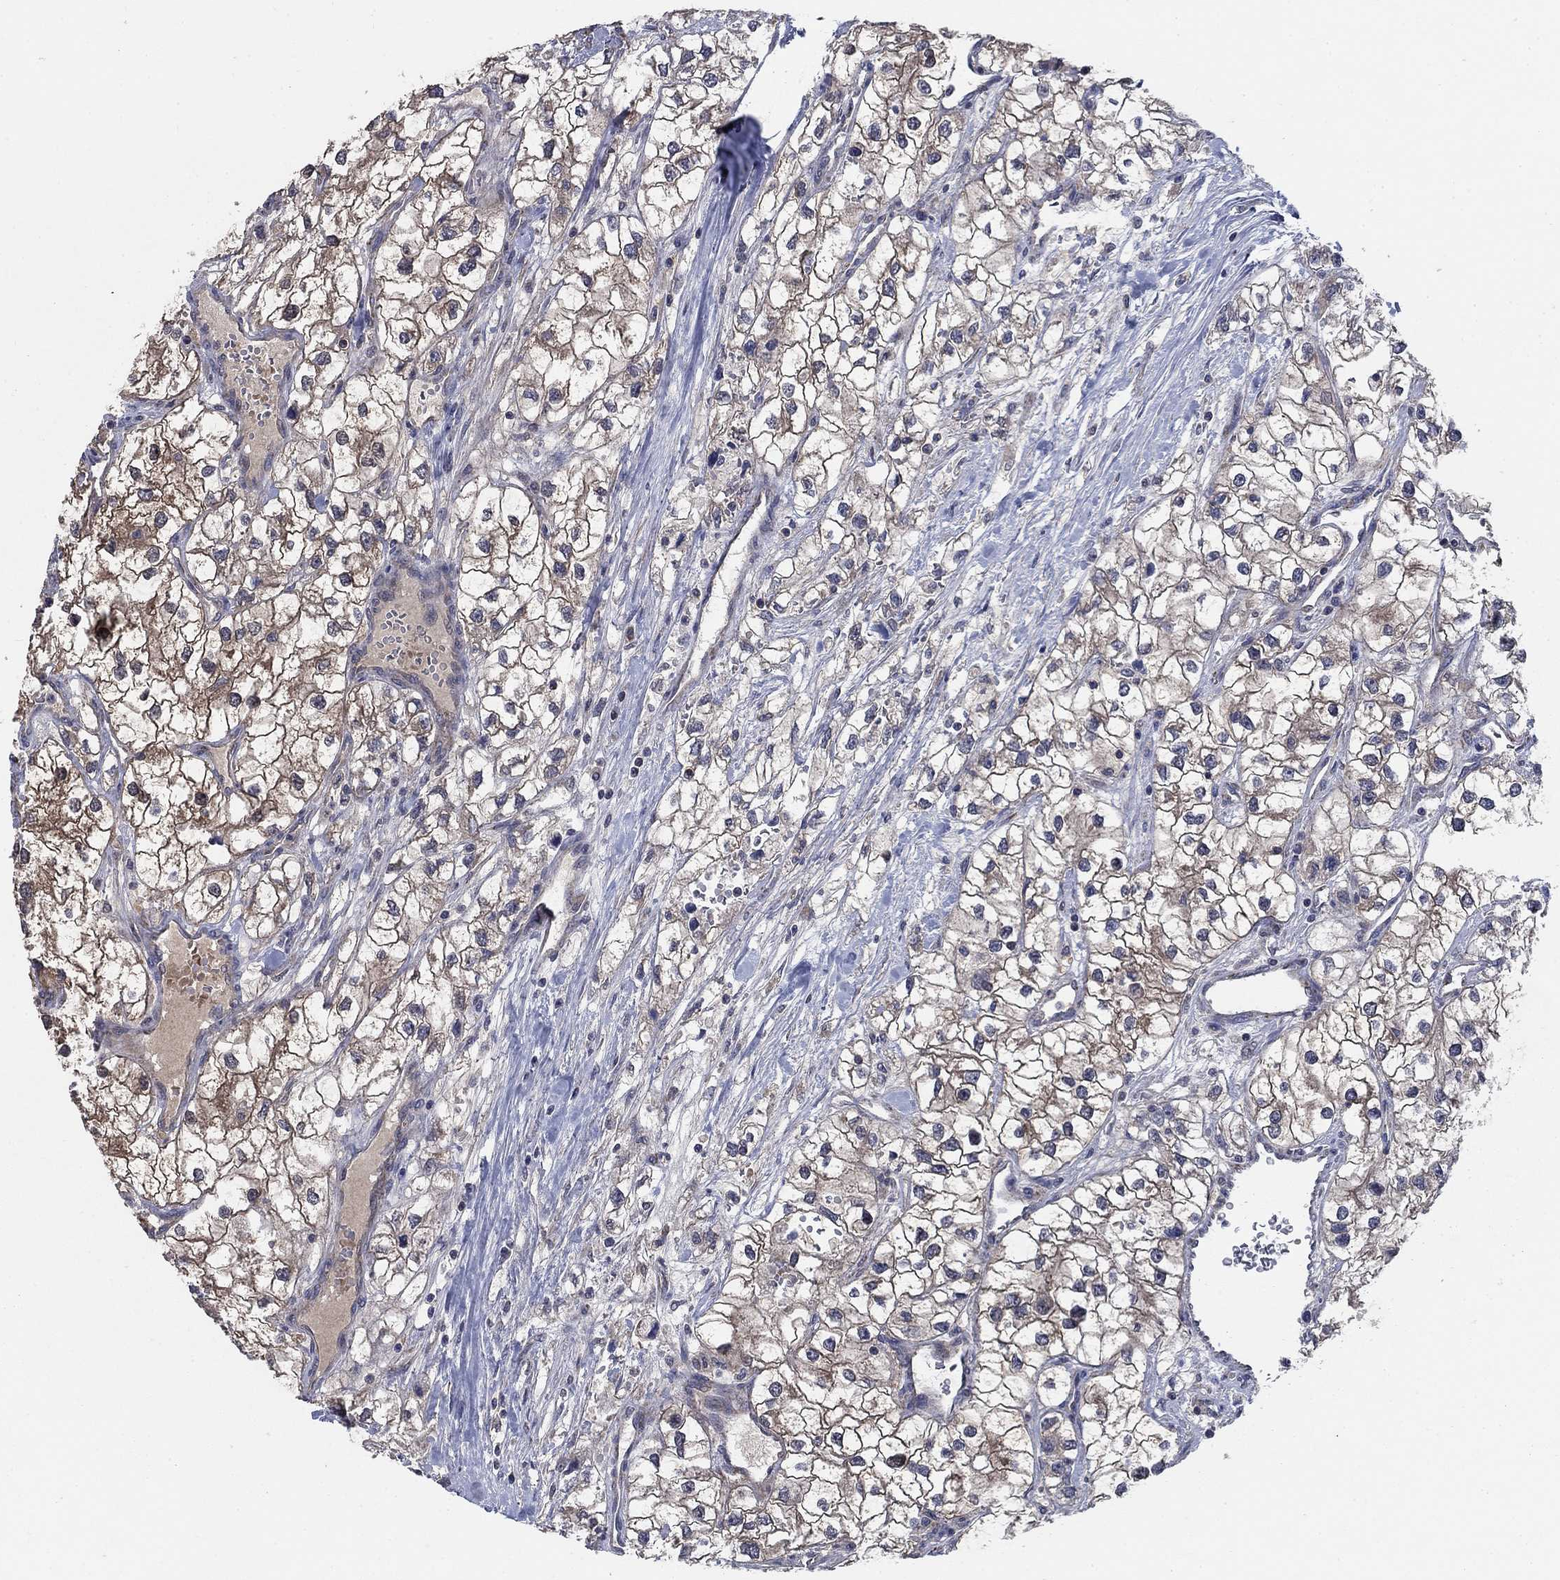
{"staining": {"intensity": "moderate", "quantity": "25%-75%", "location": "cytoplasmic/membranous"}, "tissue": "renal cancer", "cell_type": "Tumor cells", "image_type": "cancer", "snomed": [{"axis": "morphology", "description": "Adenocarcinoma, NOS"}, {"axis": "topography", "description": "Kidney"}], "caption": "Immunohistochemistry of human renal cancer (adenocarcinoma) exhibits medium levels of moderate cytoplasmic/membranous positivity in about 25%-75% of tumor cells. (Stains: DAB (3,3'-diaminobenzidine) in brown, nuclei in blue, Microscopy: brightfield microscopy at high magnification).", "gene": "NME7", "patient": {"sex": "male", "age": 59}}